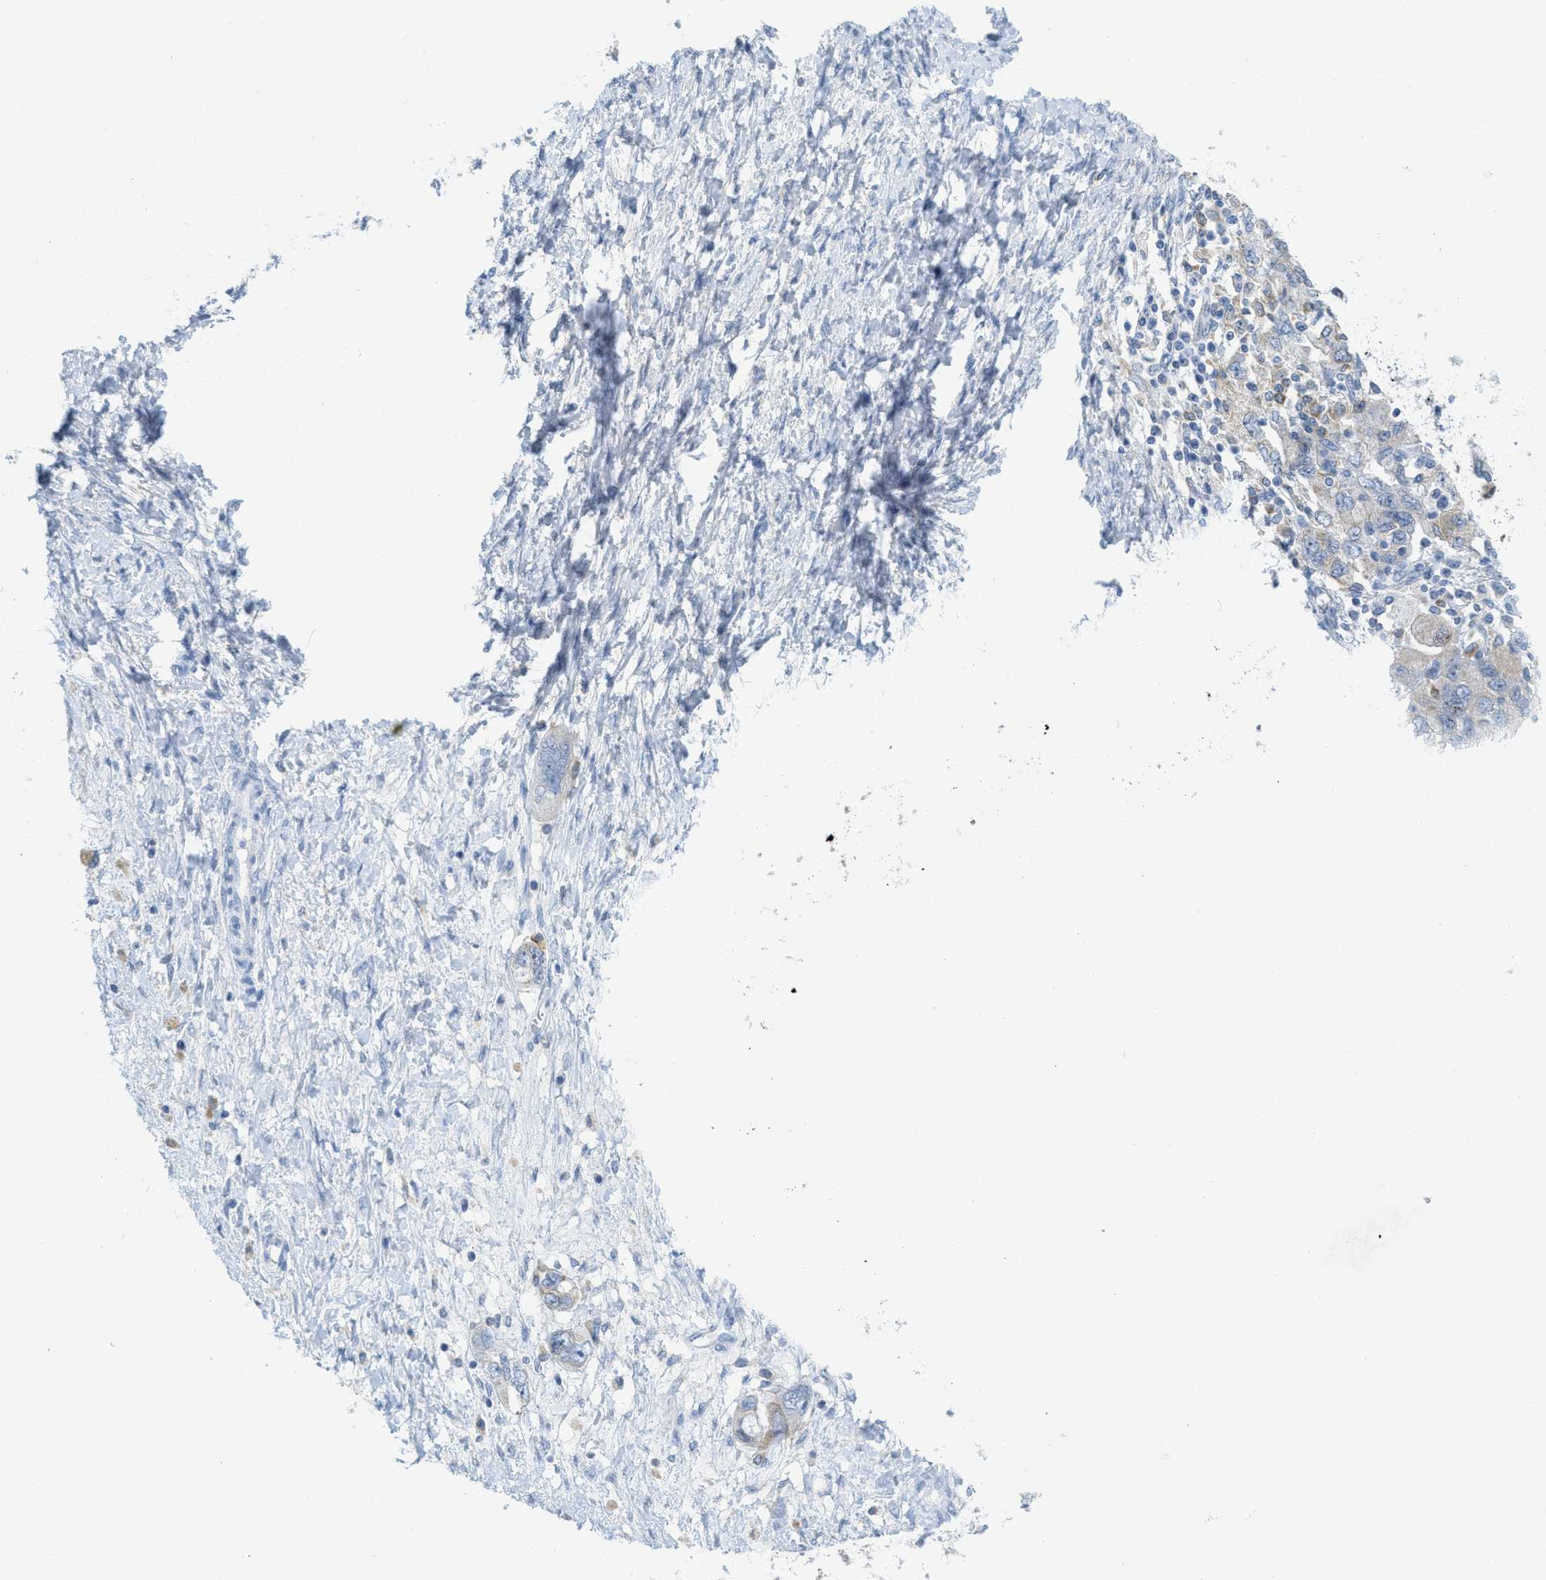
{"staining": {"intensity": "weak", "quantity": "<25%", "location": "cytoplasmic/membranous"}, "tissue": "ovarian cancer", "cell_type": "Tumor cells", "image_type": "cancer", "snomed": [{"axis": "morphology", "description": "Carcinoma, NOS"}, {"axis": "morphology", "description": "Cystadenocarcinoma, serous, NOS"}, {"axis": "topography", "description": "Ovary"}], "caption": "IHC of human ovarian cancer exhibits no staining in tumor cells.", "gene": "TEX264", "patient": {"sex": "female", "age": 69}}